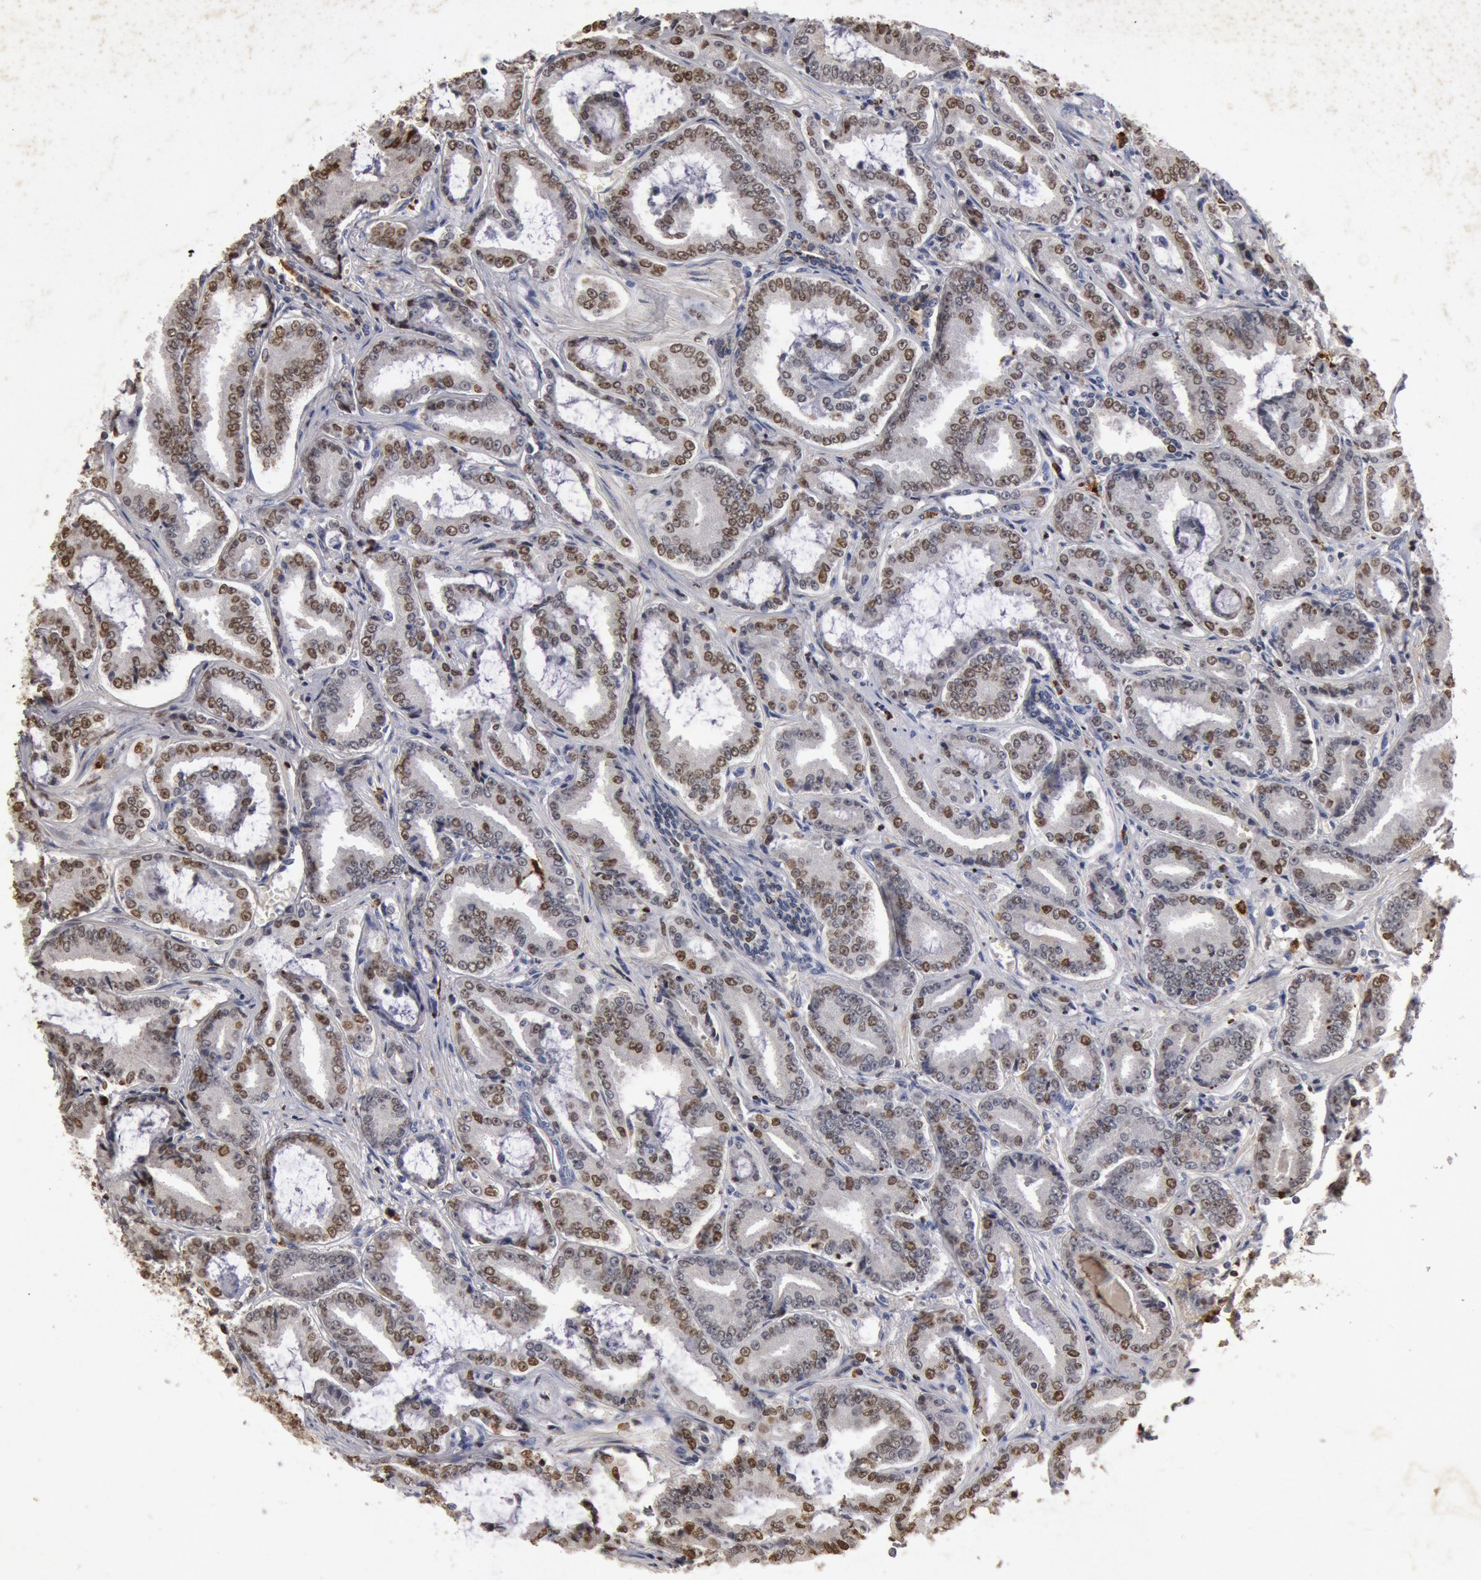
{"staining": {"intensity": "moderate", "quantity": "25%-75%", "location": "nuclear"}, "tissue": "prostate cancer", "cell_type": "Tumor cells", "image_type": "cancer", "snomed": [{"axis": "morphology", "description": "Adenocarcinoma, Low grade"}, {"axis": "topography", "description": "Prostate"}], "caption": "This is an image of immunohistochemistry staining of adenocarcinoma (low-grade) (prostate), which shows moderate staining in the nuclear of tumor cells.", "gene": "FOXA2", "patient": {"sex": "male", "age": 65}}